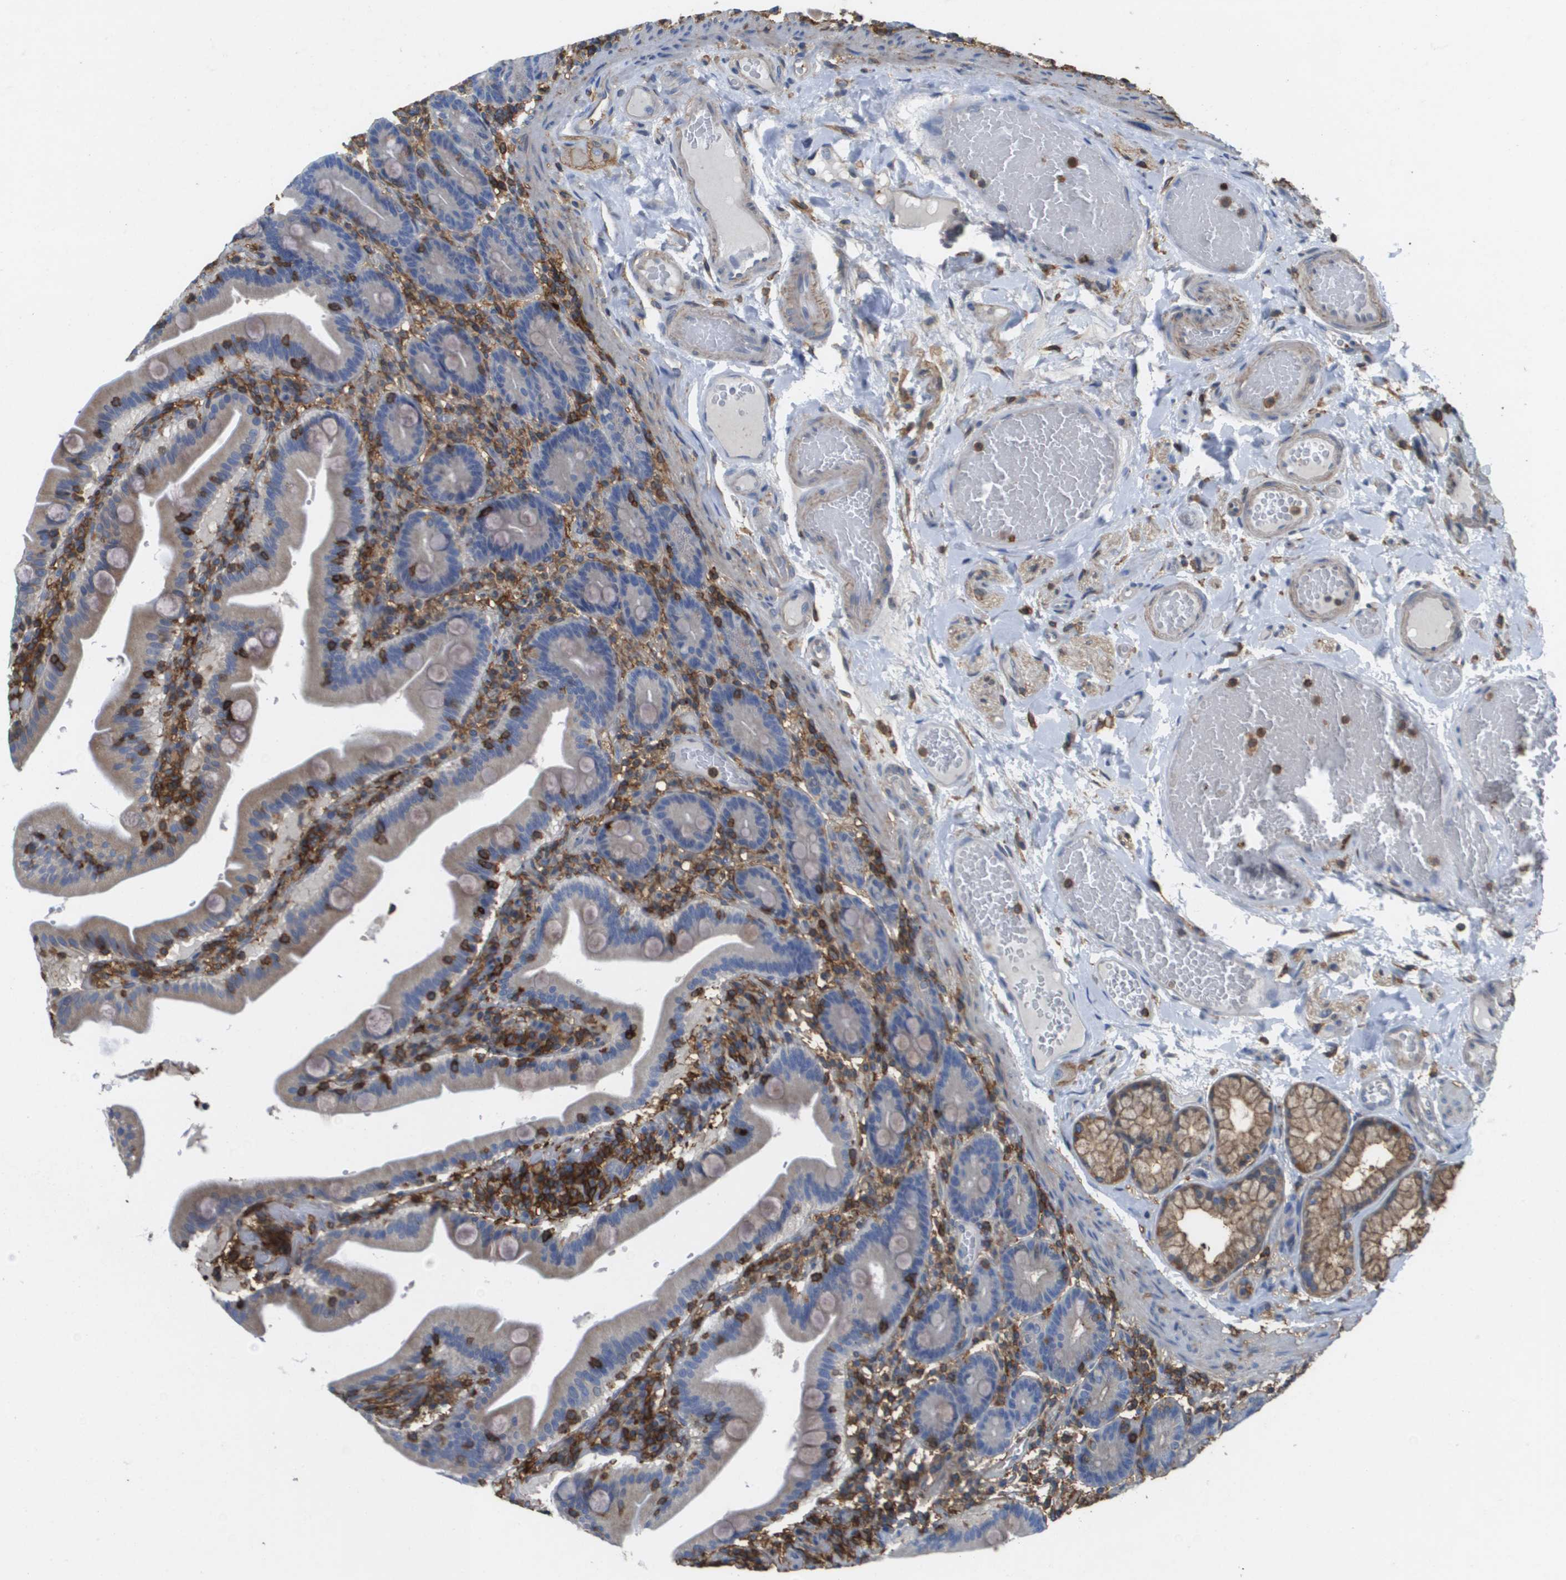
{"staining": {"intensity": "weak", "quantity": "<25%", "location": "cytoplasmic/membranous"}, "tissue": "duodenum", "cell_type": "Glandular cells", "image_type": "normal", "snomed": [{"axis": "morphology", "description": "Normal tissue, NOS"}, {"axis": "topography", "description": "Duodenum"}], "caption": "There is no significant positivity in glandular cells of duodenum.", "gene": "PASK", "patient": {"sex": "male", "age": 54}}